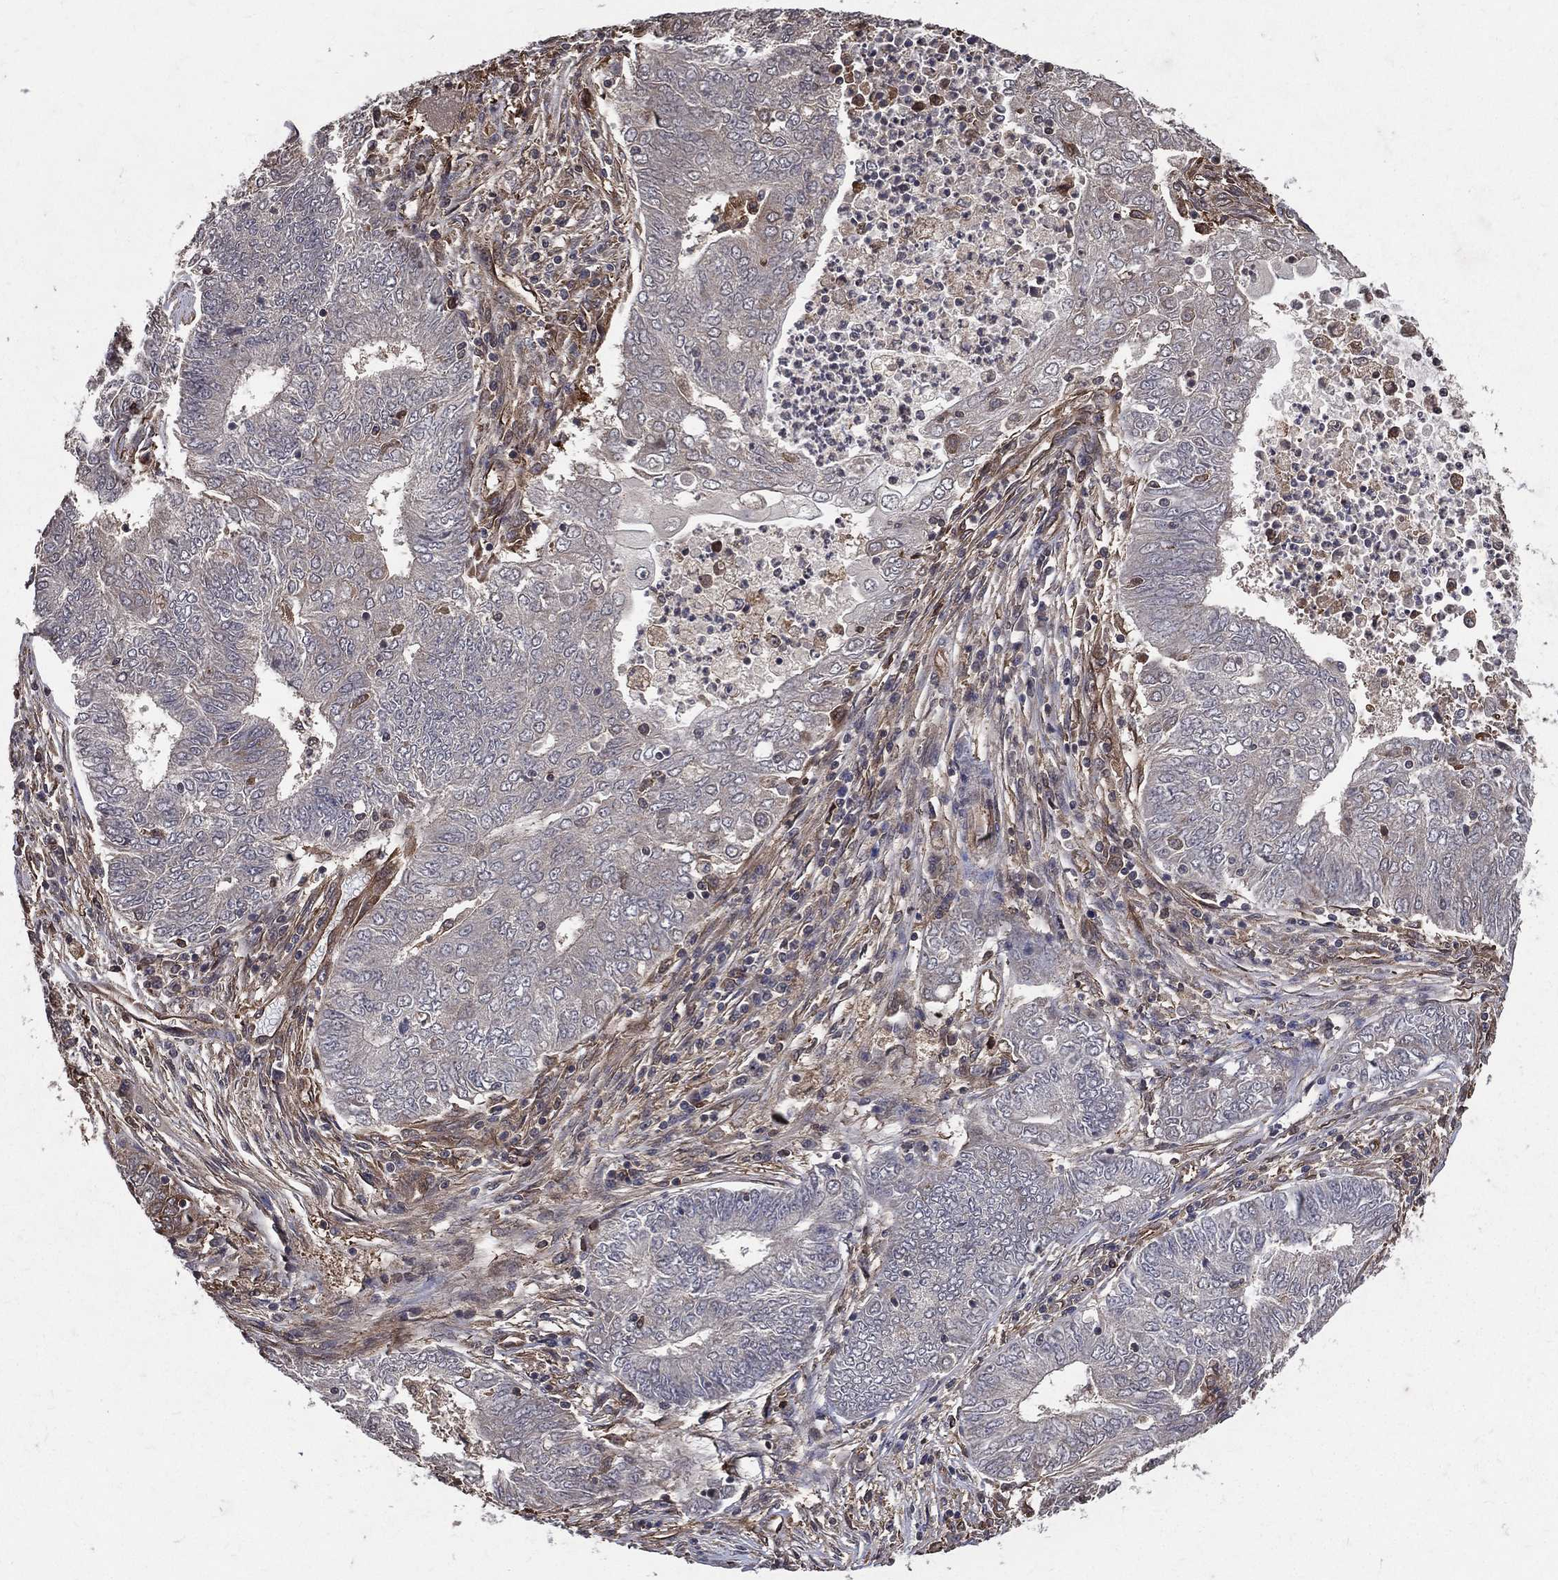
{"staining": {"intensity": "negative", "quantity": "none", "location": "none"}, "tissue": "endometrial cancer", "cell_type": "Tumor cells", "image_type": "cancer", "snomed": [{"axis": "morphology", "description": "Adenocarcinoma, NOS"}, {"axis": "topography", "description": "Endometrium"}], "caption": "The immunohistochemistry (IHC) photomicrograph has no significant staining in tumor cells of endometrial cancer tissue. (DAB immunohistochemistry (IHC) with hematoxylin counter stain).", "gene": "DPYSL2", "patient": {"sex": "female", "age": 62}}